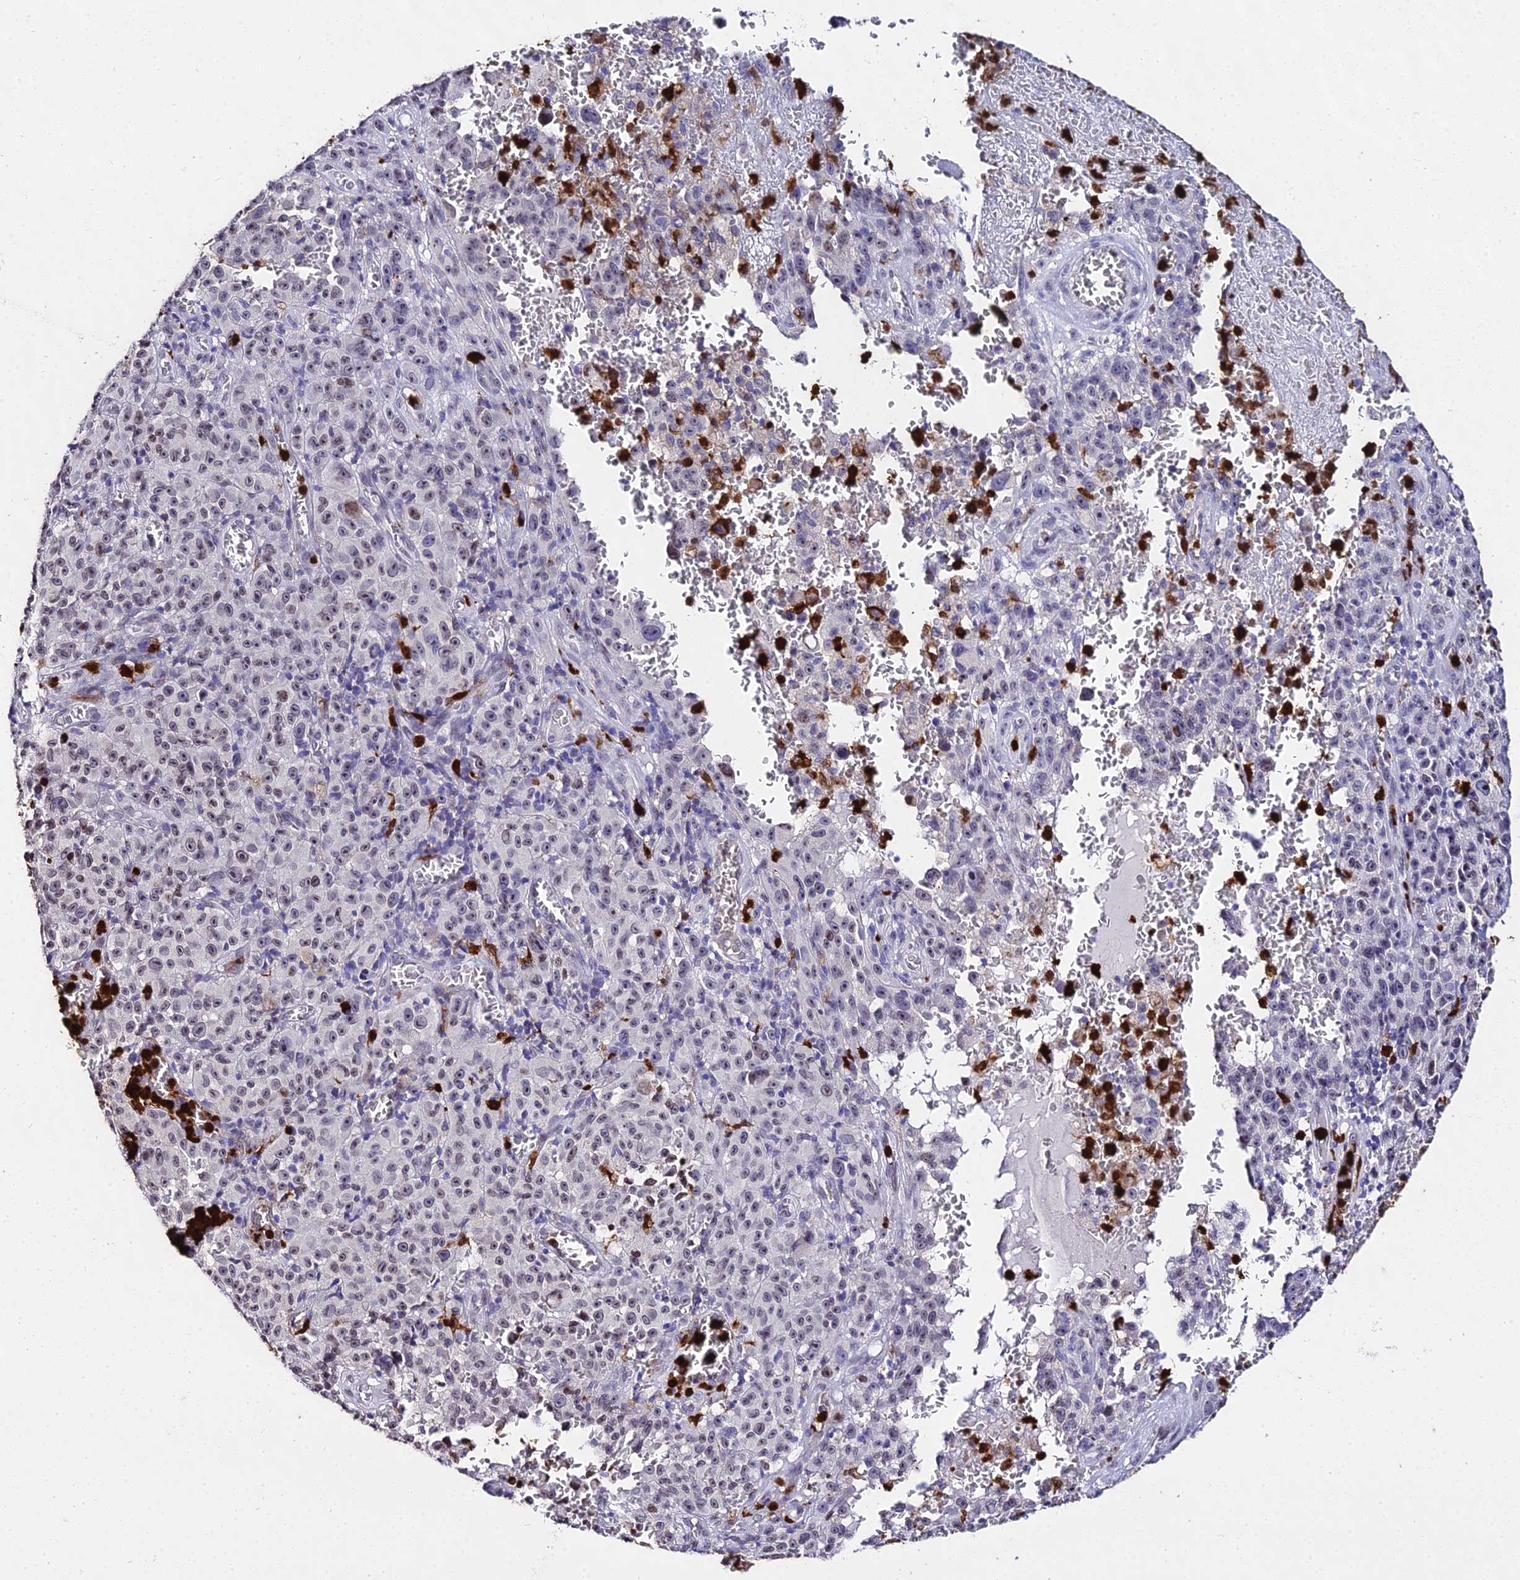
{"staining": {"intensity": "negative", "quantity": "none", "location": "none"}, "tissue": "melanoma", "cell_type": "Tumor cells", "image_type": "cancer", "snomed": [{"axis": "morphology", "description": "Malignant melanoma, NOS"}, {"axis": "topography", "description": "Skin"}], "caption": "IHC photomicrograph of human melanoma stained for a protein (brown), which shows no staining in tumor cells.", "gene": "MCM10", "patient": {"sex": "female", "age": 82}}